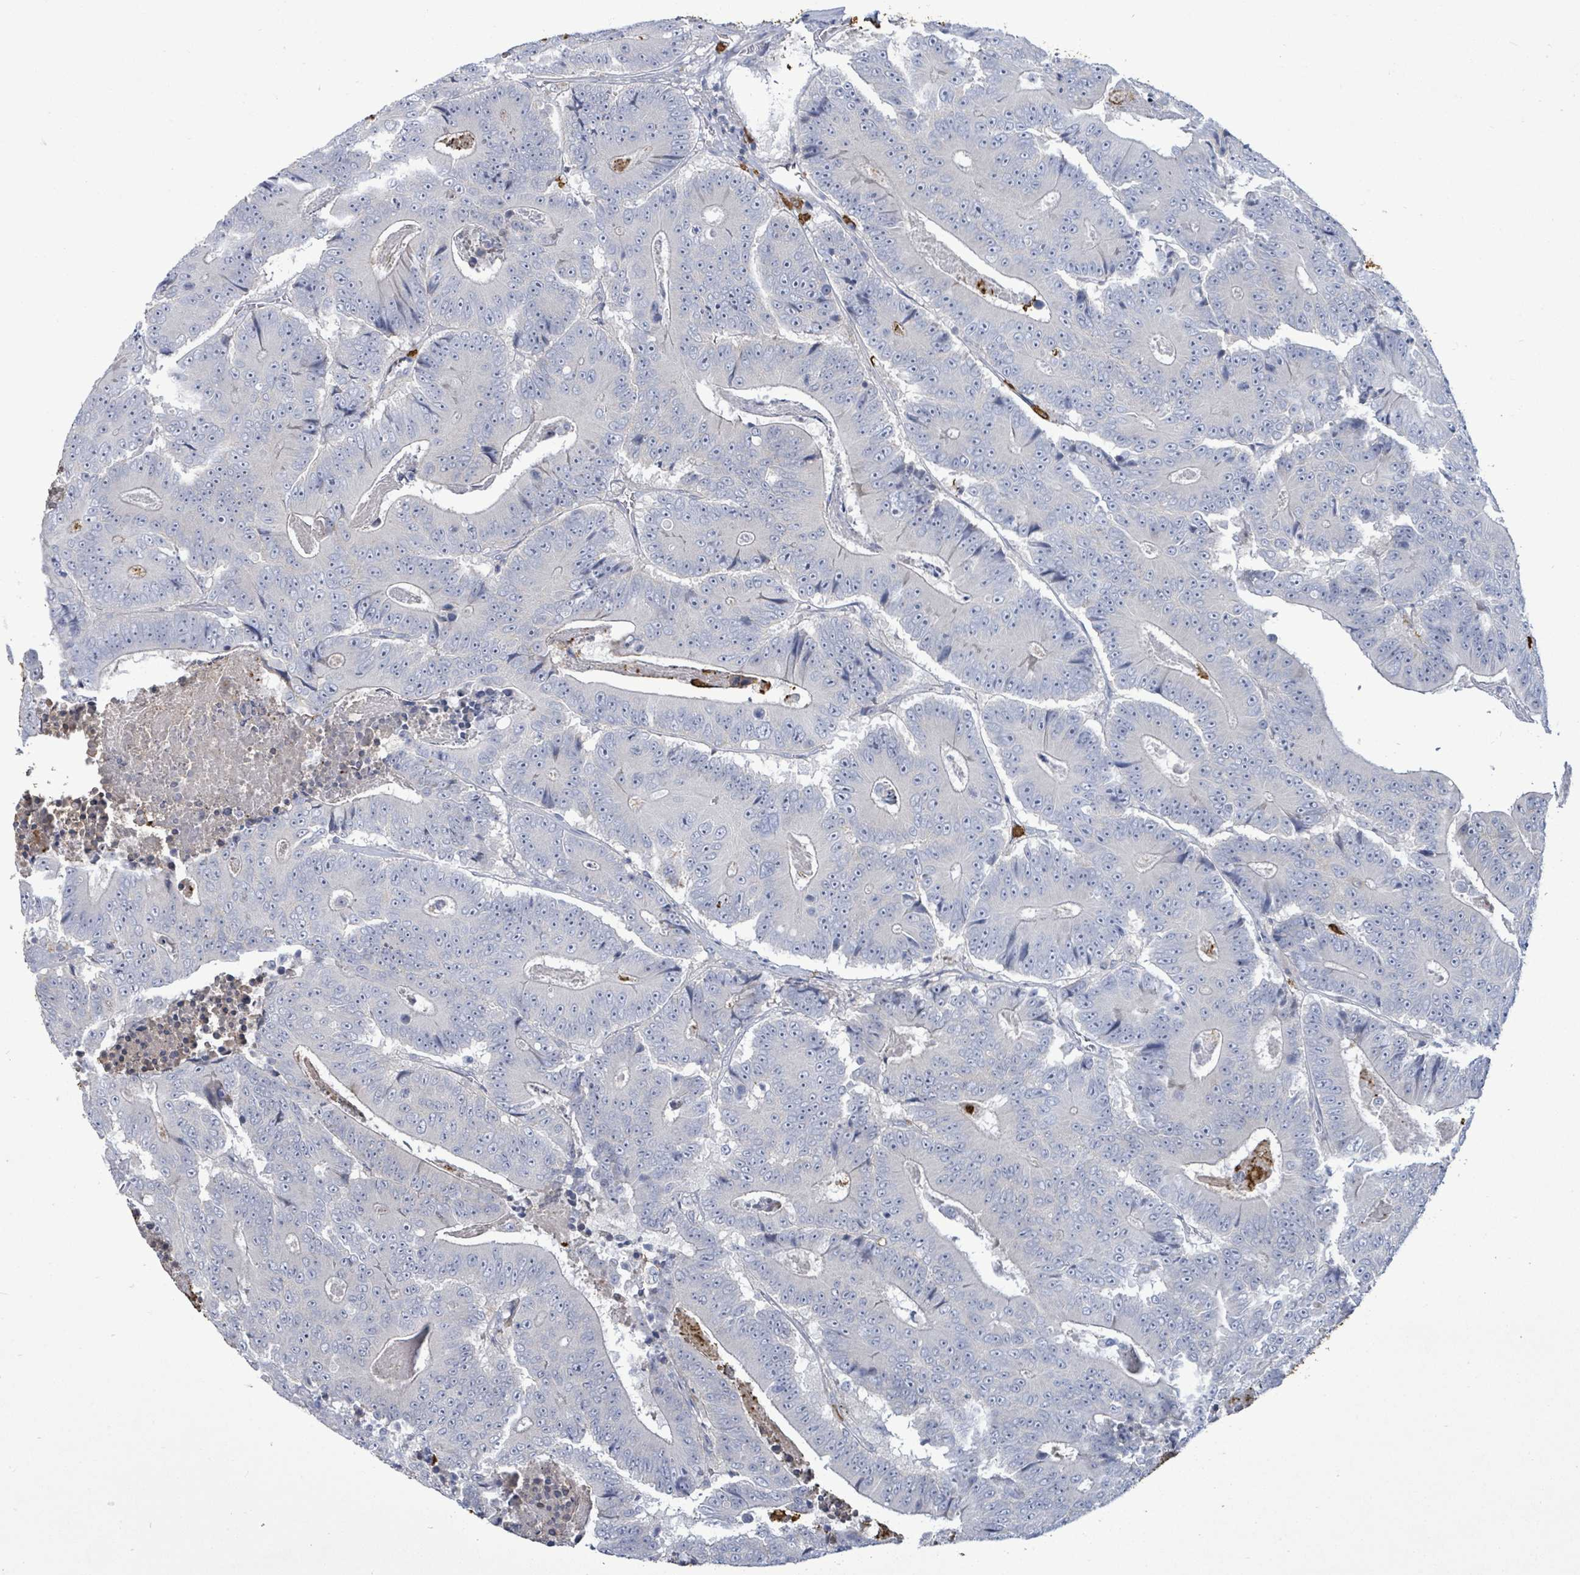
{"staining": {"intensity": "negative", "quantity": "none", "location": "none"}, "tissue": "colorectal cancer", "cell_type": "Tumor cells", "image_type": "cancer", "snomed": [{"axis": "morphology", "description": "Adenocarcinoma, NOS"}, {"axis": "topography", "description": "Colon"}], "caption": "Human colorectal adenocarcinoma stained for a protein using immunohistochemistry shows no staining in tumor cells.", "gene": "FAM210A", "patient": {"sex": "male", "age": 83}}